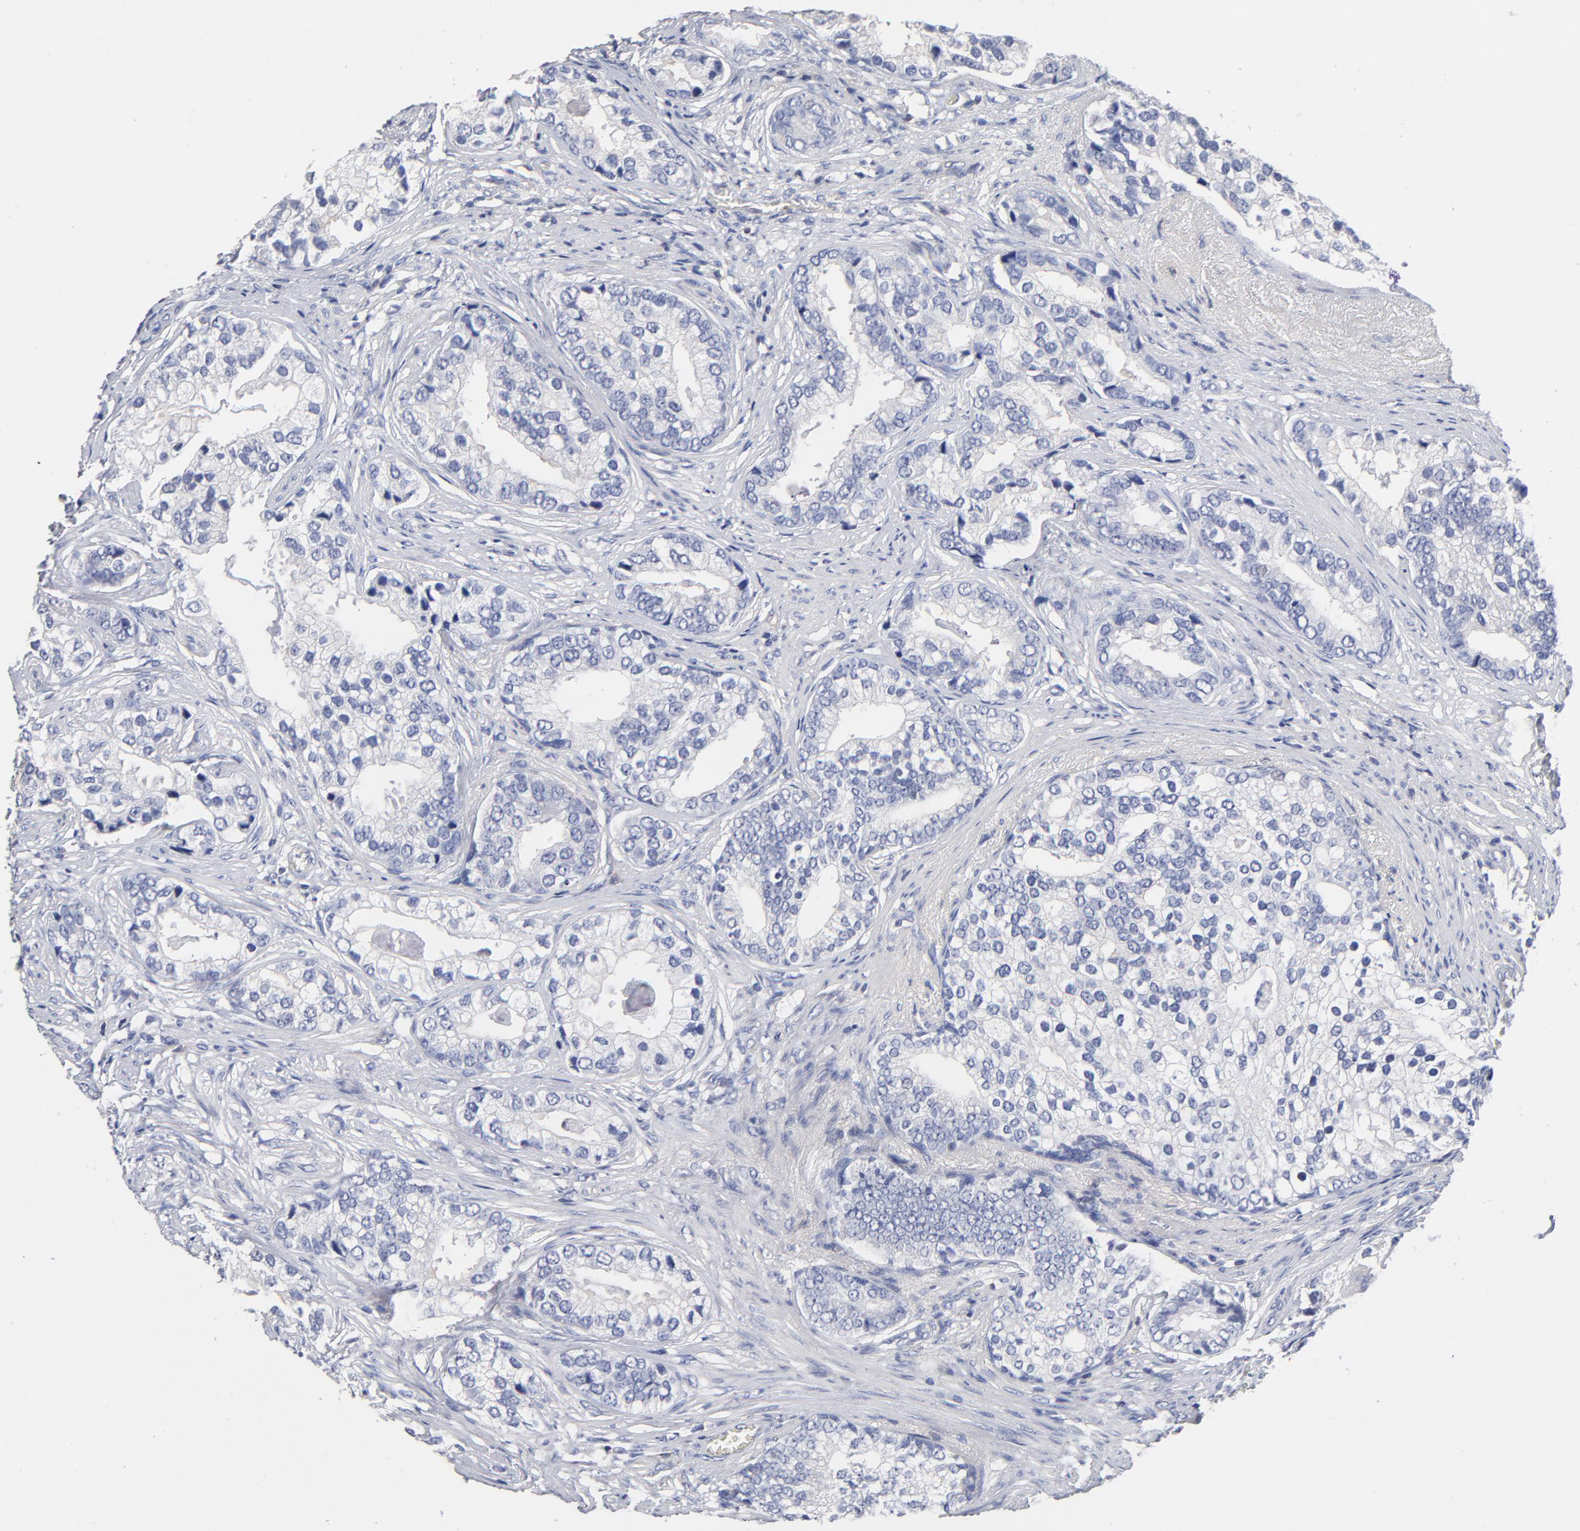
{"staining": {"intensity": "negative", "quantity": "none", "location": "none"}, "tissue": "prostate cancer", "cell_type": "Tumor cells", "image_type": "cancer", "snomed": [{"axis": "morphology", "description": "Adenocarcinoma, Low grade"}, {"axis": "topography", "description": "Prostate"}], "caption": "The photomicrograph shows no staining of tumor cells in prostate cancer (adenocarcinoma (low-grade)).", "gene": "TRAT1", "patient": {"sex": "male", "age": 71}}